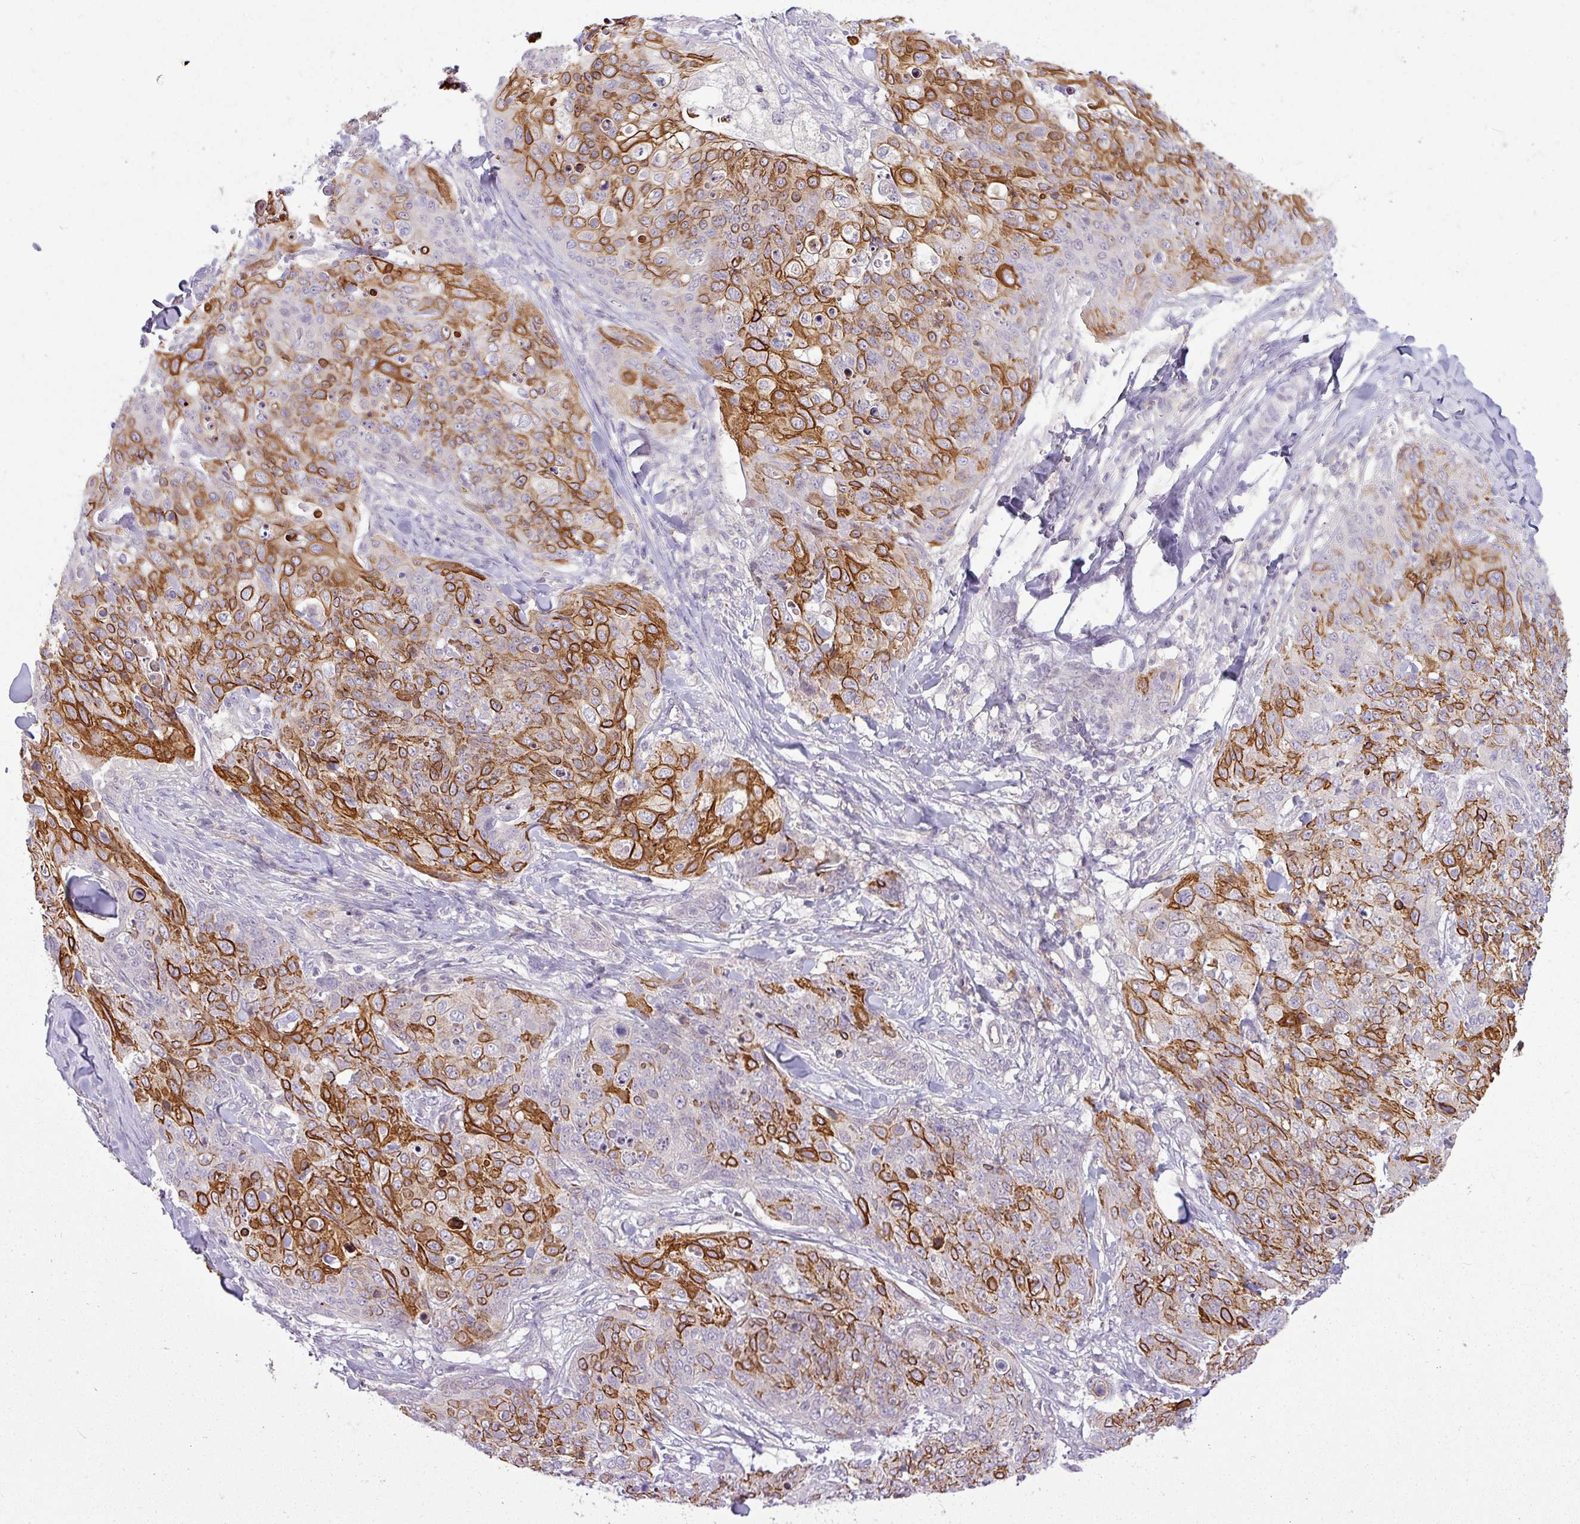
{"staining": {"intensity": "strong", "quantity": "25%-75%", "location": "cytoplasmic/membranous"}, "tissue": "skin cancer", "cell_type": "Tumor cells", "image_type": "cancer", "snomed": [{"axis": "morphology", "description": "Squamous cell carcinoma, NOS"}, {"axis": "topography", "description": "Skin"}, {"axis": "topography", "description": "Vulva"}], "caption": "Human skin cancer stained with a protein marker displays strong staining in tumor cells.", "gene": "APOM", "patient": {"sex": "female", "age": 85}}